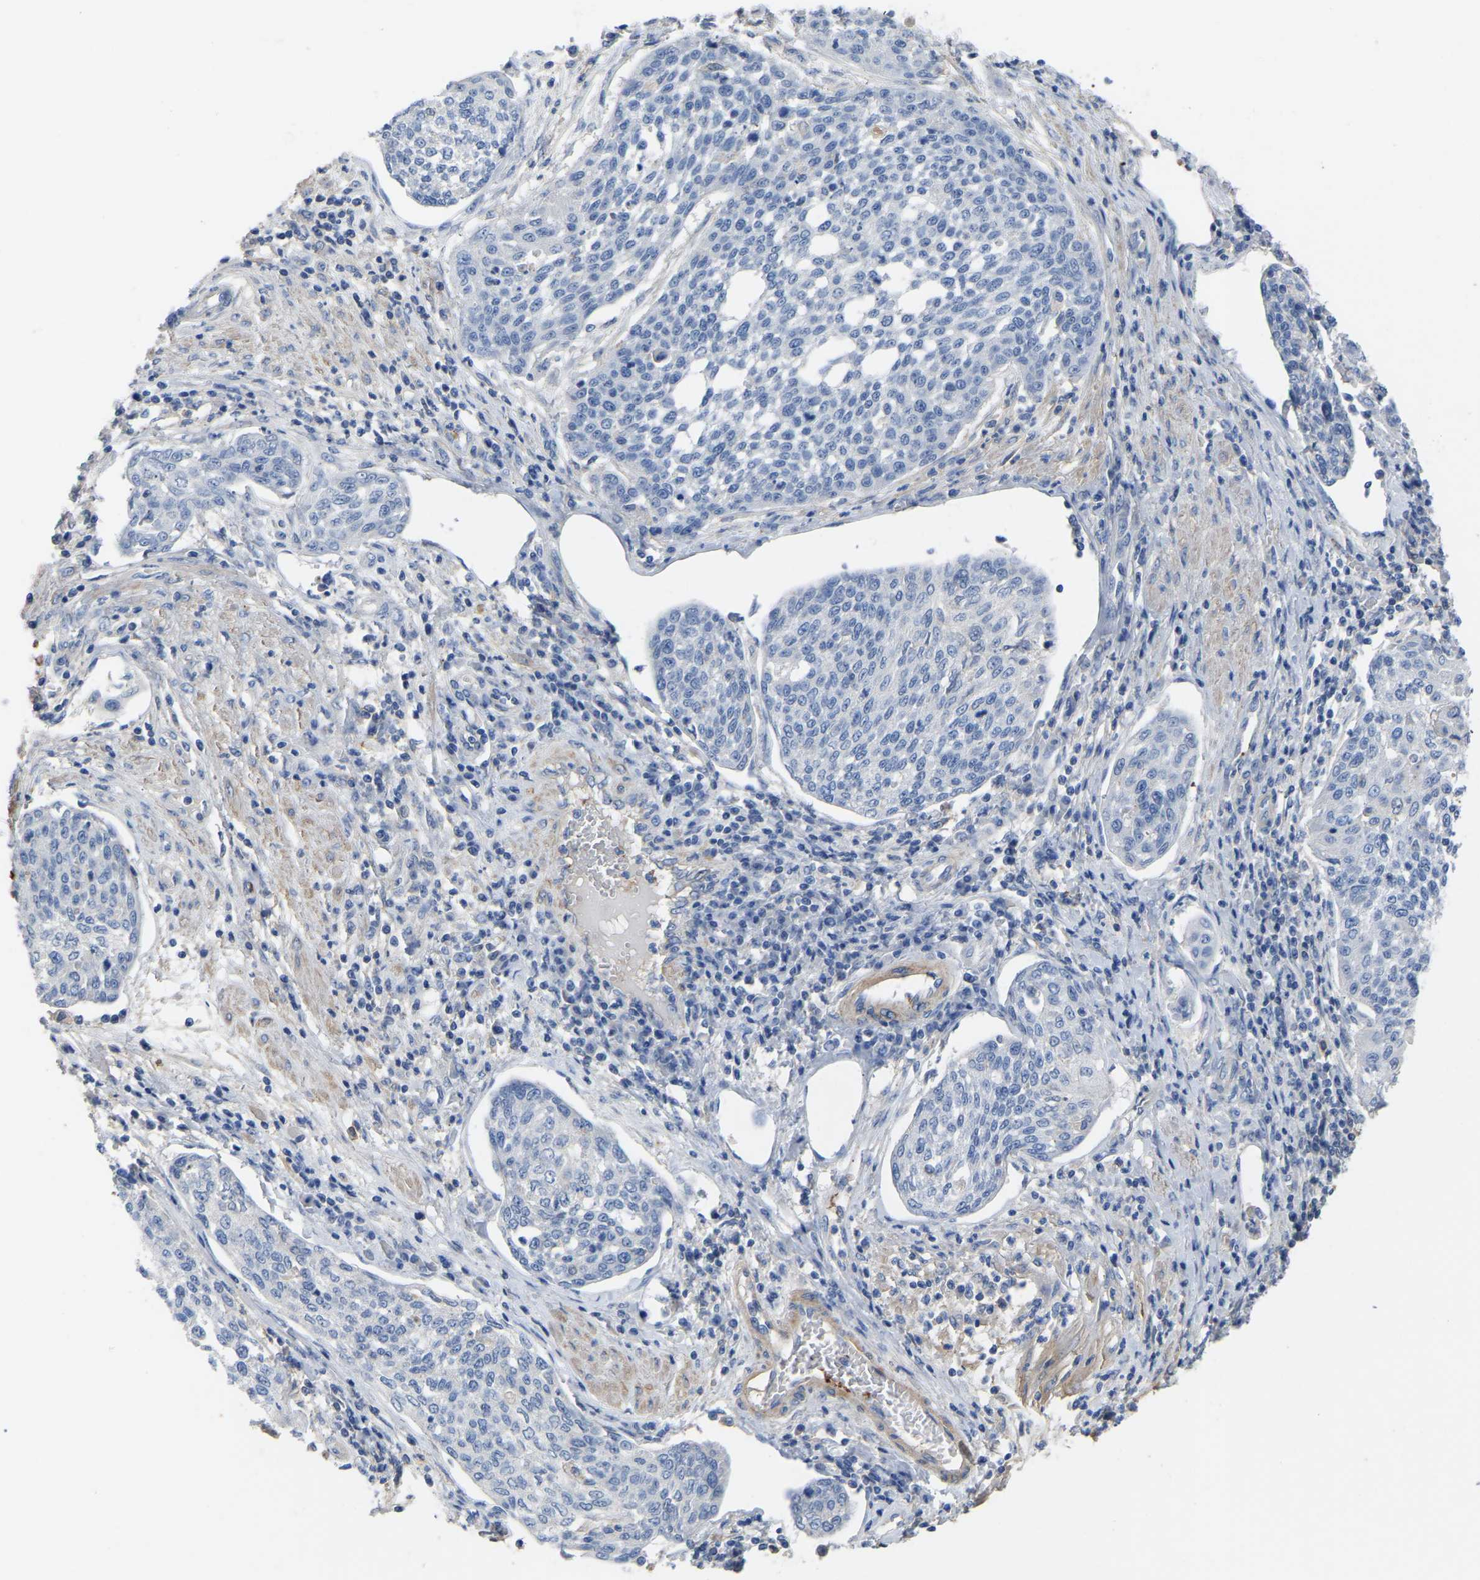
{"staining": {"intensity": "negative", "quantity": "none", "location": "none"}, "tissue": "cervical cancer", "cell_type": "Tumor cells", "image_type": "cancer", "snomed": [{"axis": "morphology", "description": "Squamous cell carcinoma, NOS"}, {"axis": "topography", "description": "Cervix"}], "caption": "The photomicrograph reveals no significant staining in tumor cells of squamous cell carcinoma (cervical).", "gene": "ZNF449", "patient": {"sex": "female", "age": 34}}